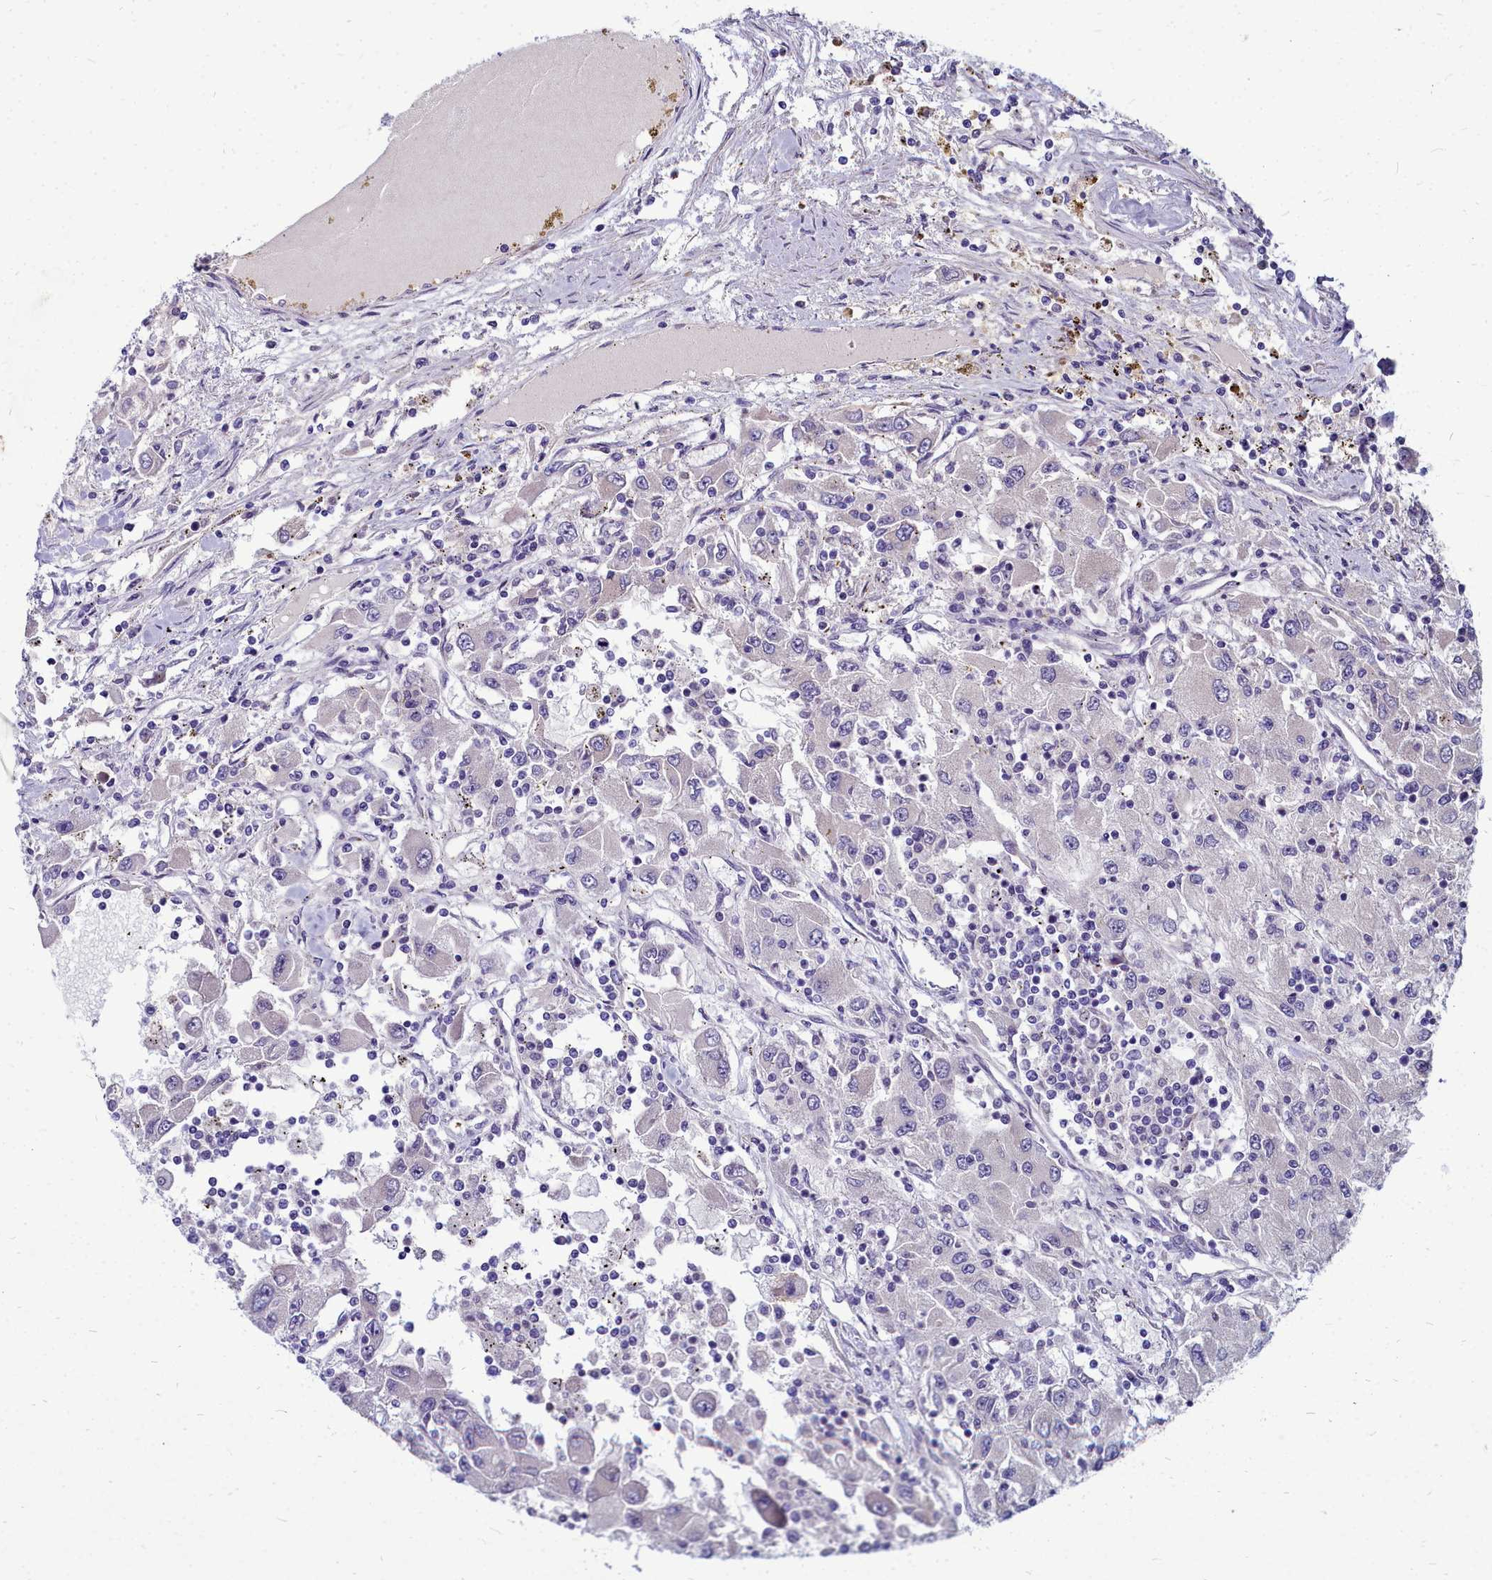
{"staining": {"intensity": "negative", "quantity": "none", "location": "none"}, "tissue": "renal cancer", "cell_type": "Tumor cells", "image_type": "cancer", "snomed": [{"axis": "morphology", "description": "Adenocarcinoma, NOS"}, {"axis": "topography", "description": "Kidney"}], "caption": "Tumor cells show no significant protein expression in renal cancer.", "gene": "SMPD4", "patient": {"sex": "female", "age": 67}}